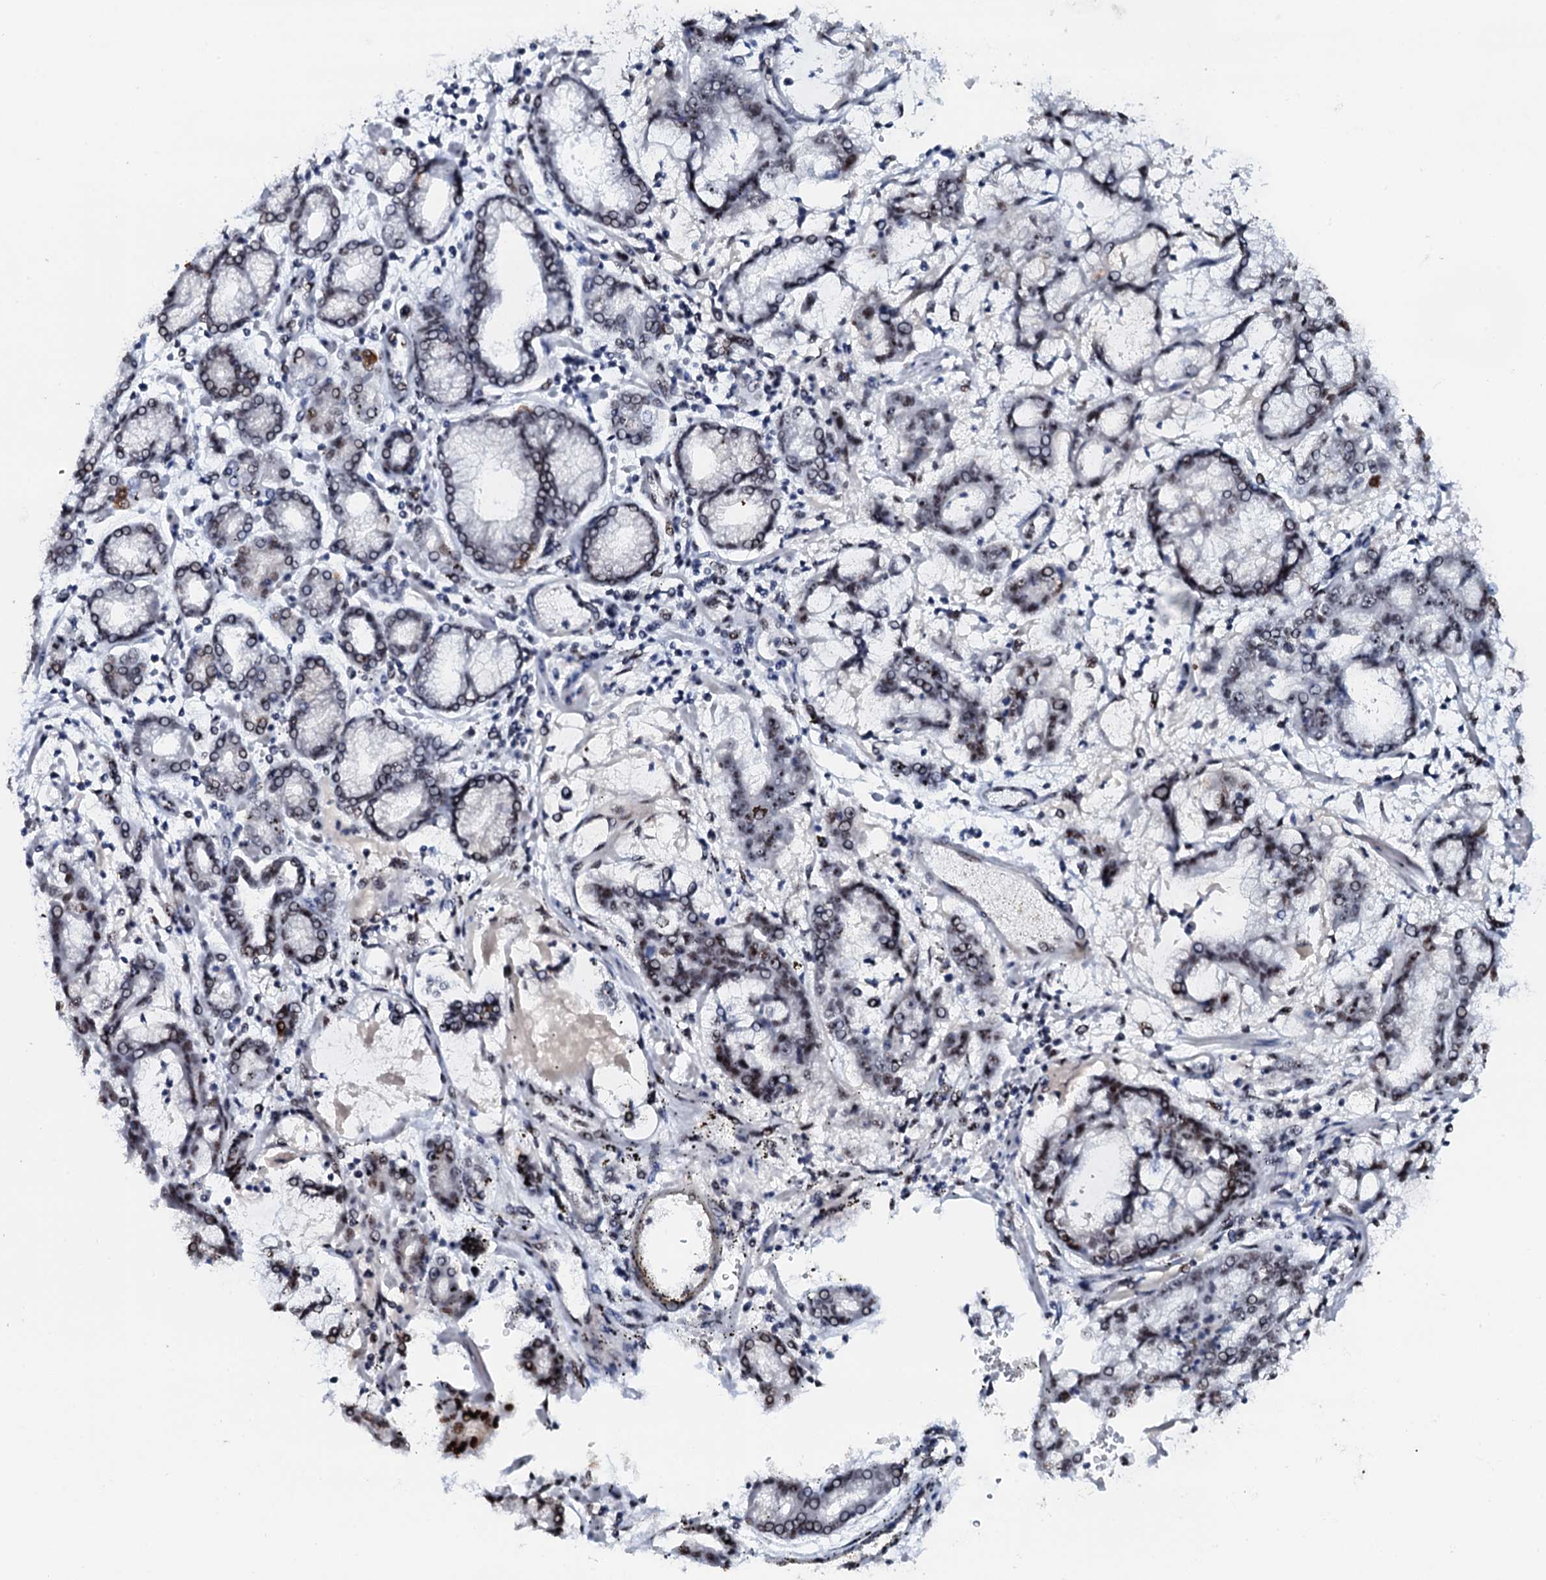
{"staining": {"intensity": "moderate", "quantity": "<25%", "location": "nuclear"}, "tissue": "stomach cancer", "cell_type": "Tumor cells", "image_type": "cancer", "snomed": [{"axis": "morphology", "description": "Adenocarcinoma, NOS"}, {"axis": "topography", "description": "Stomach"}], "caption": "Stomach cancer (adenocarcinoma) stained with DAB IHC displays low levels of moderate nuclear expression in about <25% of tumor cells.", "gene": "NKAPD1", "patient": {"sex": "male", "age": 76}}